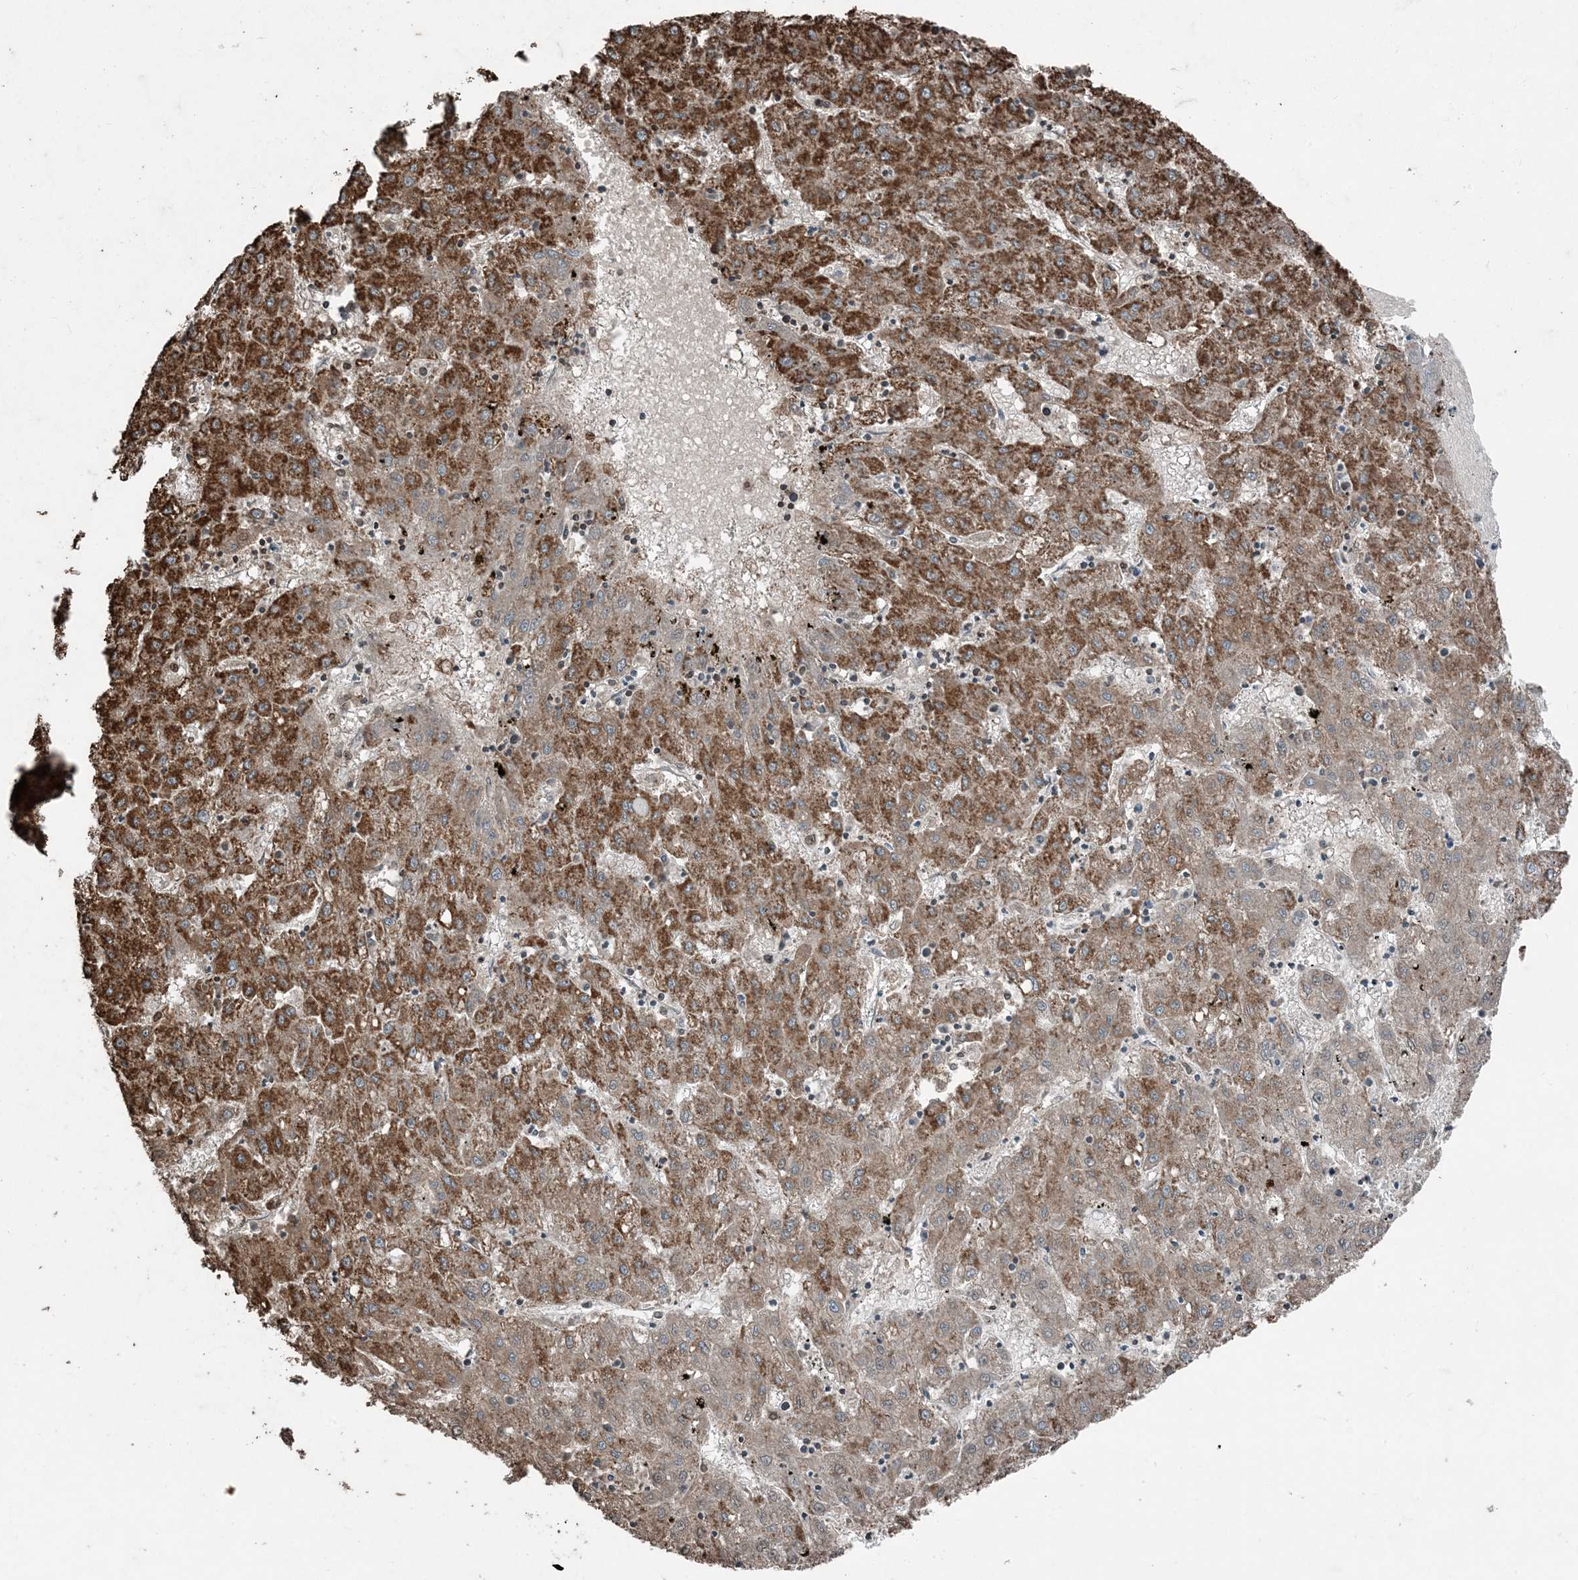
{"staining": {"intensity": "strong", "quantity": ">75%", "location": "cytoplasmic/membranous"}, "tissue": "liver cancer", "cell_type": "Tumor cells", "image_type": "cancer", "snomed": [{"axis": "morphology", "description": "Carcinoma, Hepatocellular, NOS"}, {"axis": "topography", "description": "Liver"}], "caption": "The micrograph exhibits immunohistochemical staining of liver hepatocellular carcinoma. There is strong cytoplasmic/membranous expression is identified in approximately >75% of tumor cells.", "gene": "GNL1", "patient": {"sex": "male", "age": 72}}